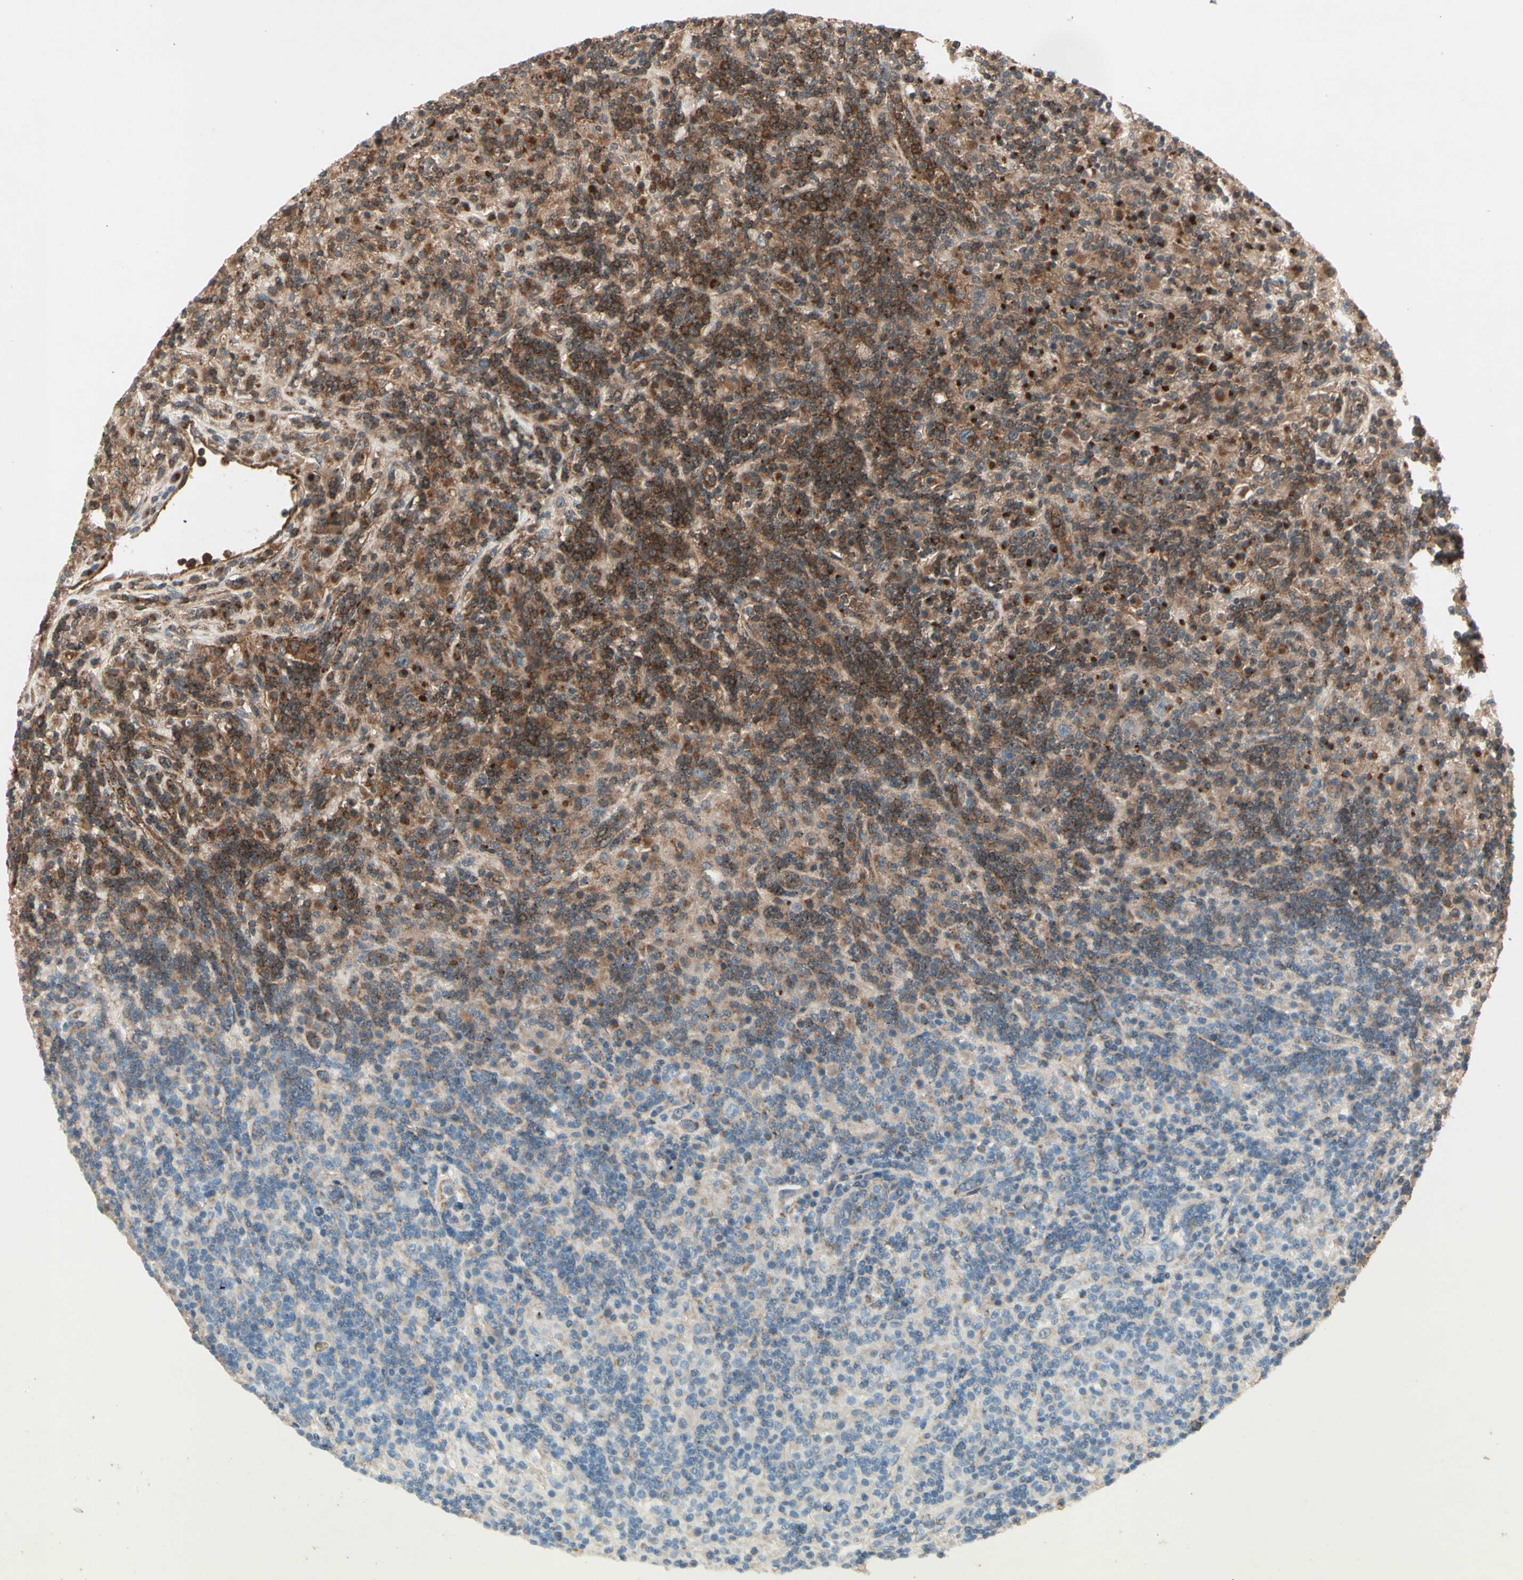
{"staining": {"intensity": "weak", "quantity": ">75%", "location": "cytoplasmic/membranous"}, "tissue": "lymphoma", "cell_type": "Tumor cells", "image_type": "cancer", "snomed": [{"axis": "morphology", "description": "Hodgkin's disease, NOS"}, {"axis": "topography", "description": "Lymph node"}], "caption": "This image displays immunohistochemistry staining of Hodgkin's disease, with low weak cytoplasmic/membranous staining in about >75% of tumor cells.", "gene": "FLOT1", "patient": {"sex": "male", "age": 70}}